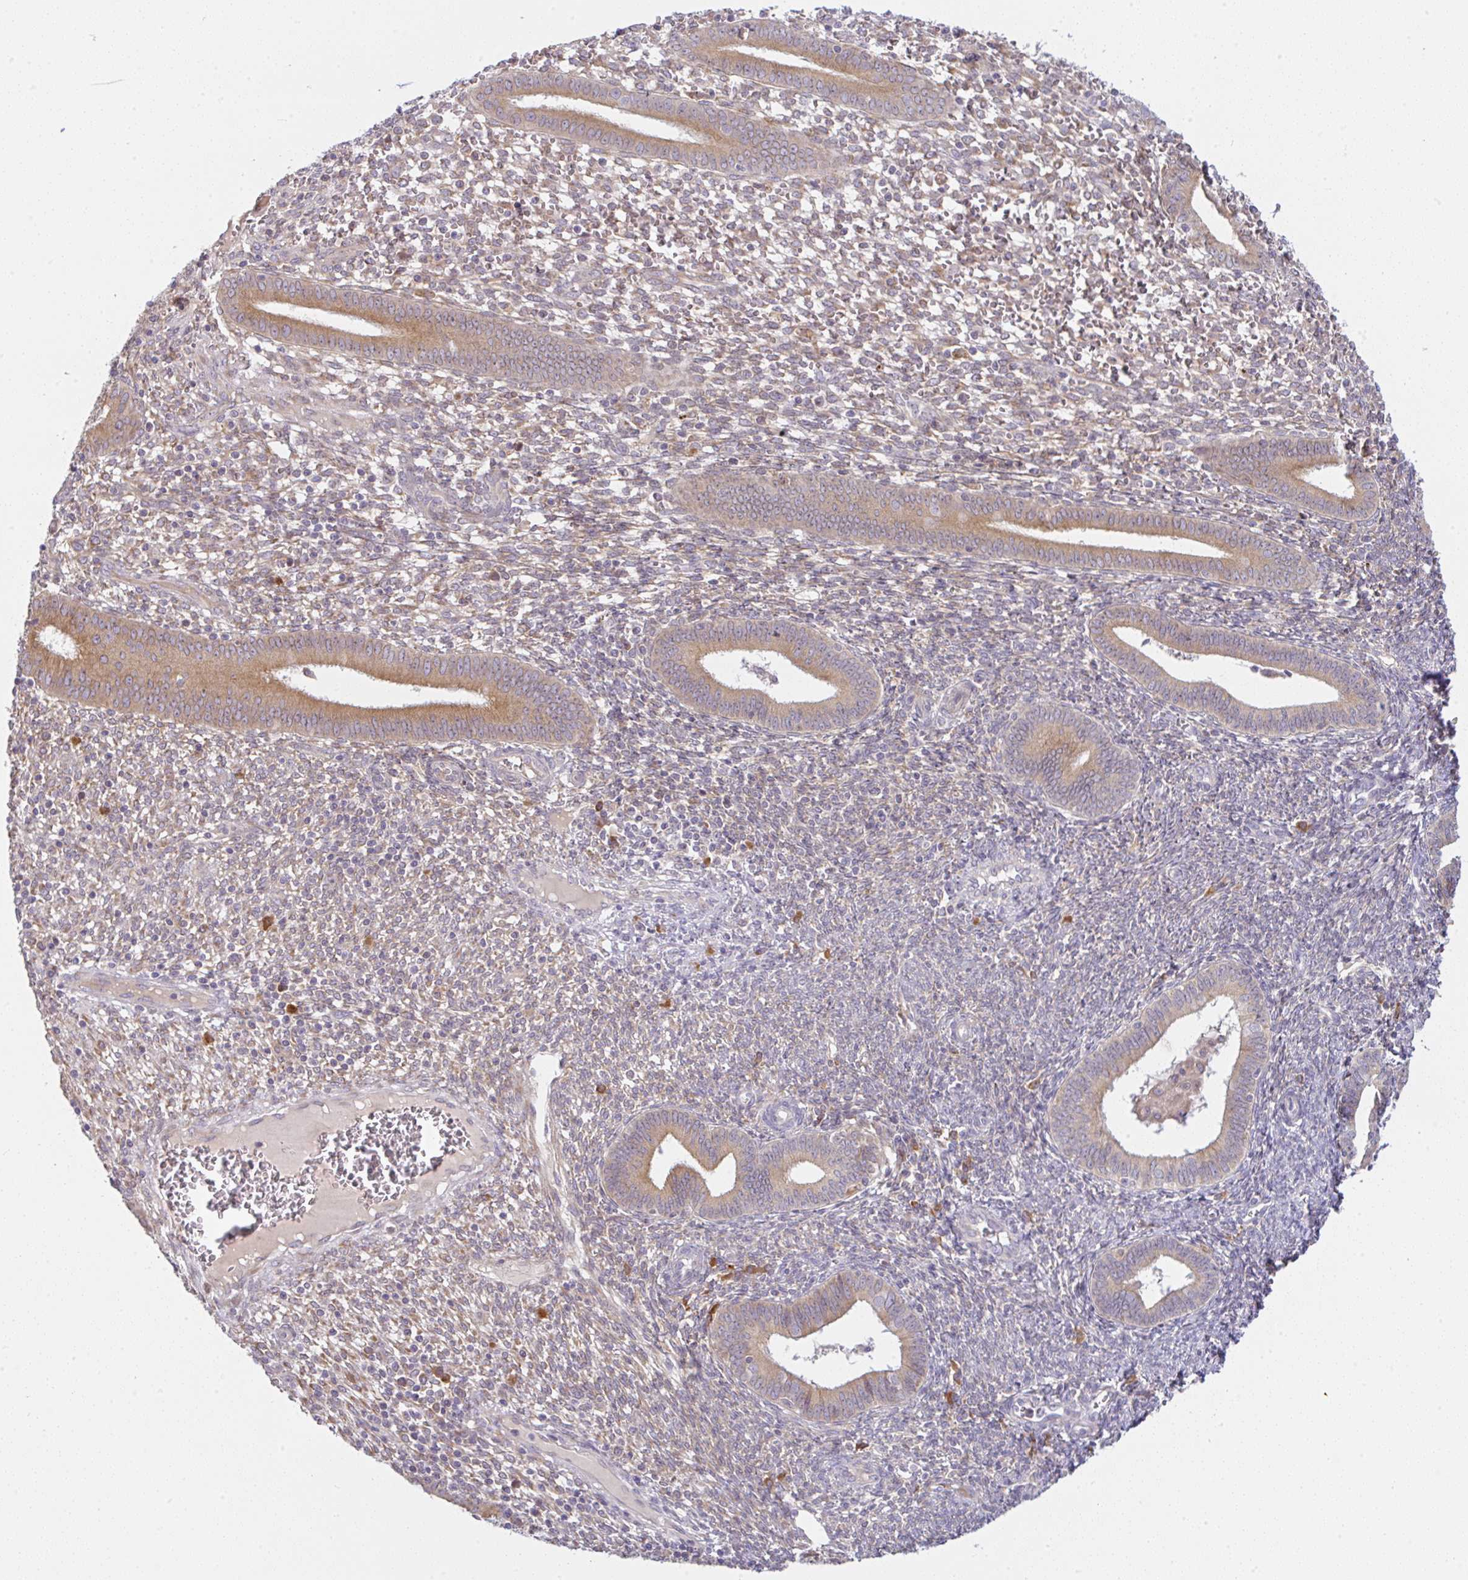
{"staining": {"intensity": "weak", "quantity": "25%-75%", "location": "cytoplasmic/membranous"}, "tissue": "endometrium", "cell_type": "Cells in endometrial stroma", "image_type": "normal", "snomed": [{"axis": "morphology", "description": "Normal tissue, NOS"}, {"axis": "topography", "description": "Endometrium"}], "caption": "The image demonstrates immunohistochemical staining of normal endometrium. There is weak cytoplasmic/membranous staining is appreciated in about 25%-75% of cells in endometrial stroma.", "gene": "DERL2", "patient": {"sex": "female", "age": 41}}